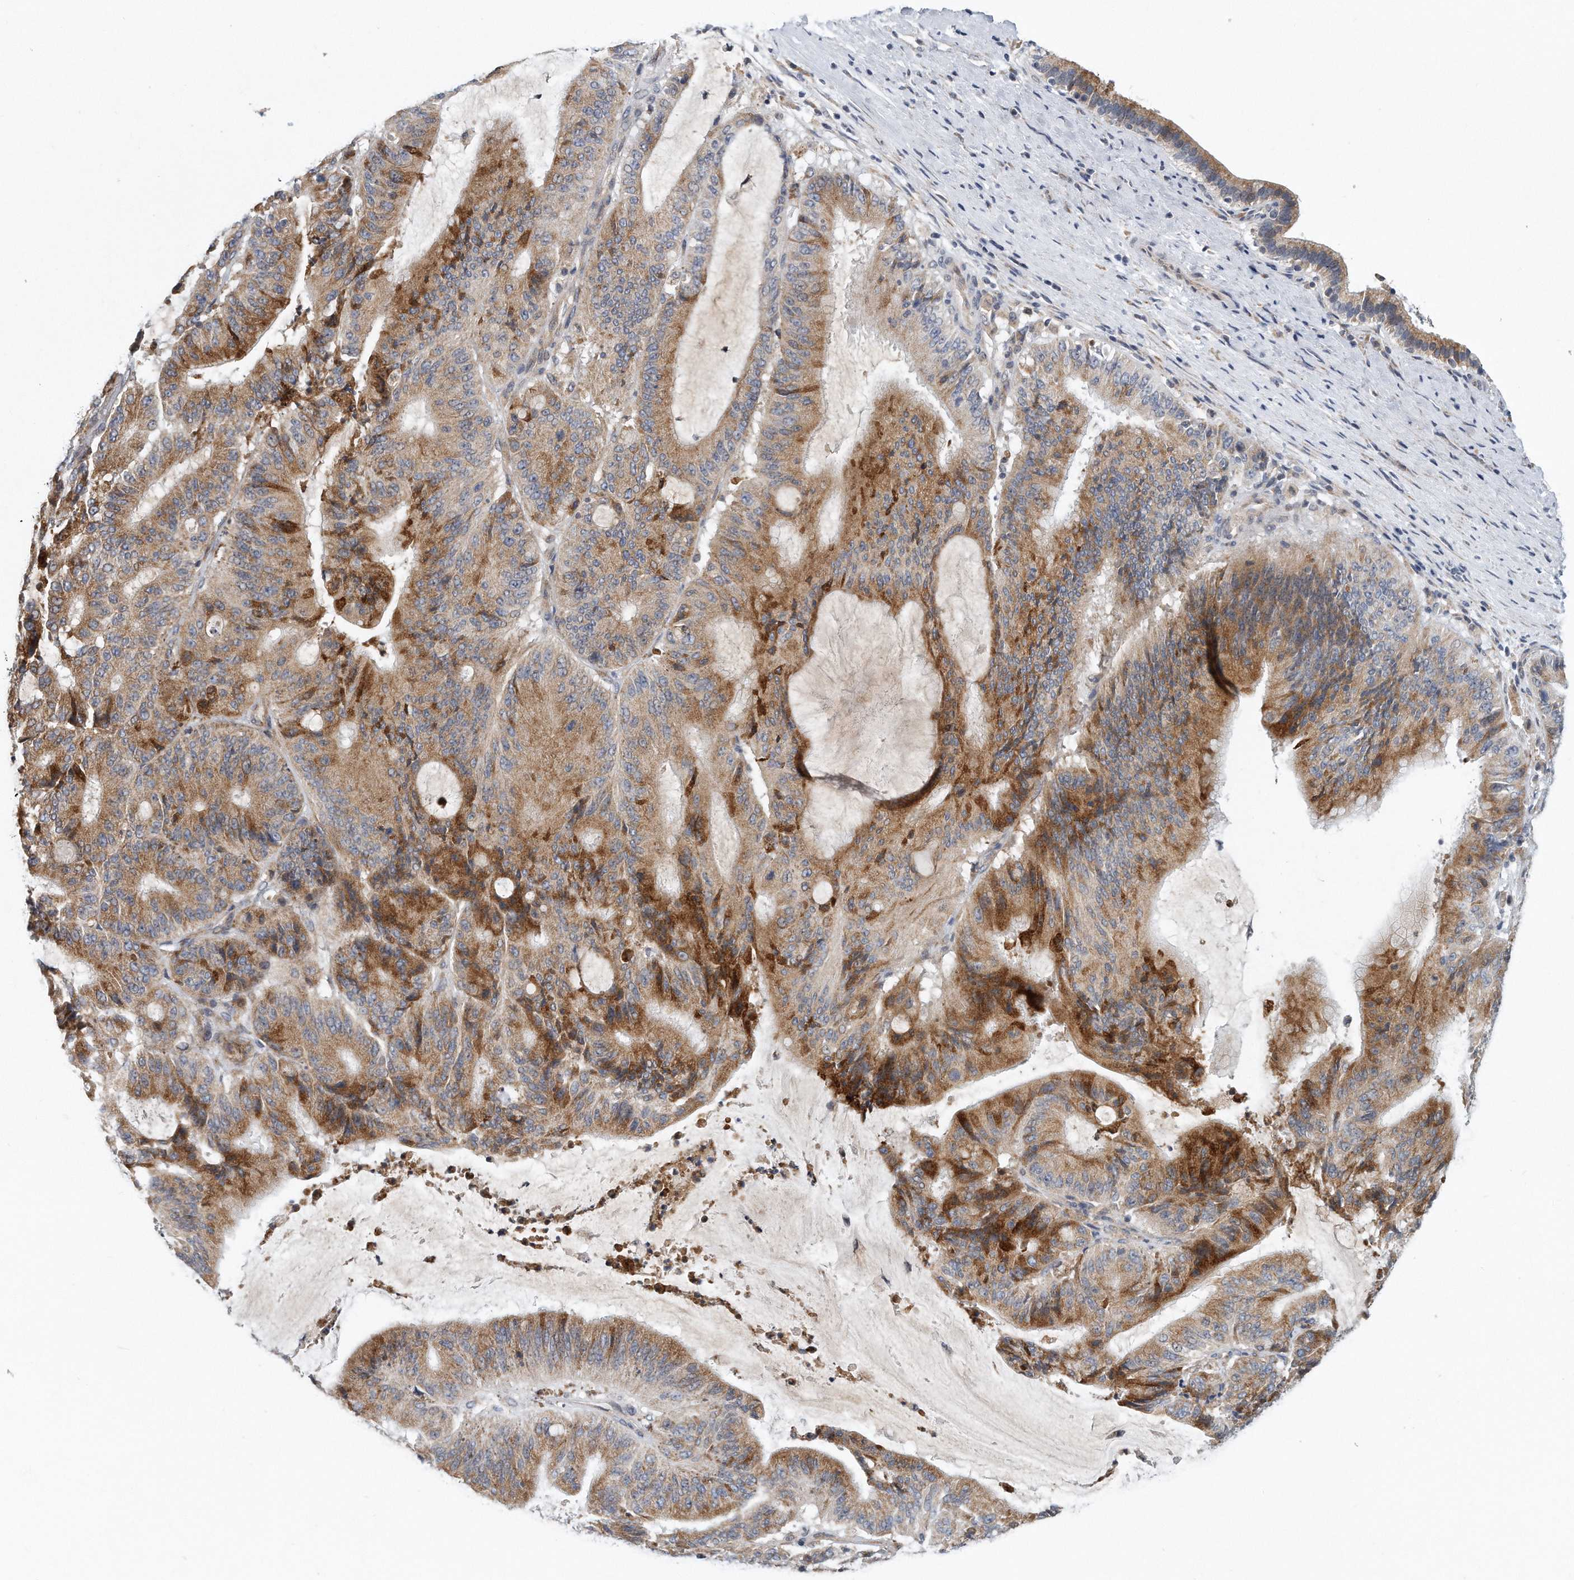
{"staining": {"intensity": "moderate", "quantity": ">75%", "location": "cytoplasmic/membranous"}, "tissue": "liver cancer", "cell_type": "Tumor cells", "image_type": "cancer", "snomed": [{"axis": "morphology", "description": "Normal tissue, NOS"}, {"axis": "morphology", "description": "Cholangiocarcinoma"}, {"axis": "topography", "description": "Liver"}, {"axis": "topography", "description": "Peripheral nerve tissue"}], "caption": "Protein expression analysis of human liver cholangiocarcinoma reveals moderate cytoplasmic/membranous expression in about >75% of tumor cells.", "gene": "VLDLR", "patient": {"sex": "female", "age": 73}}